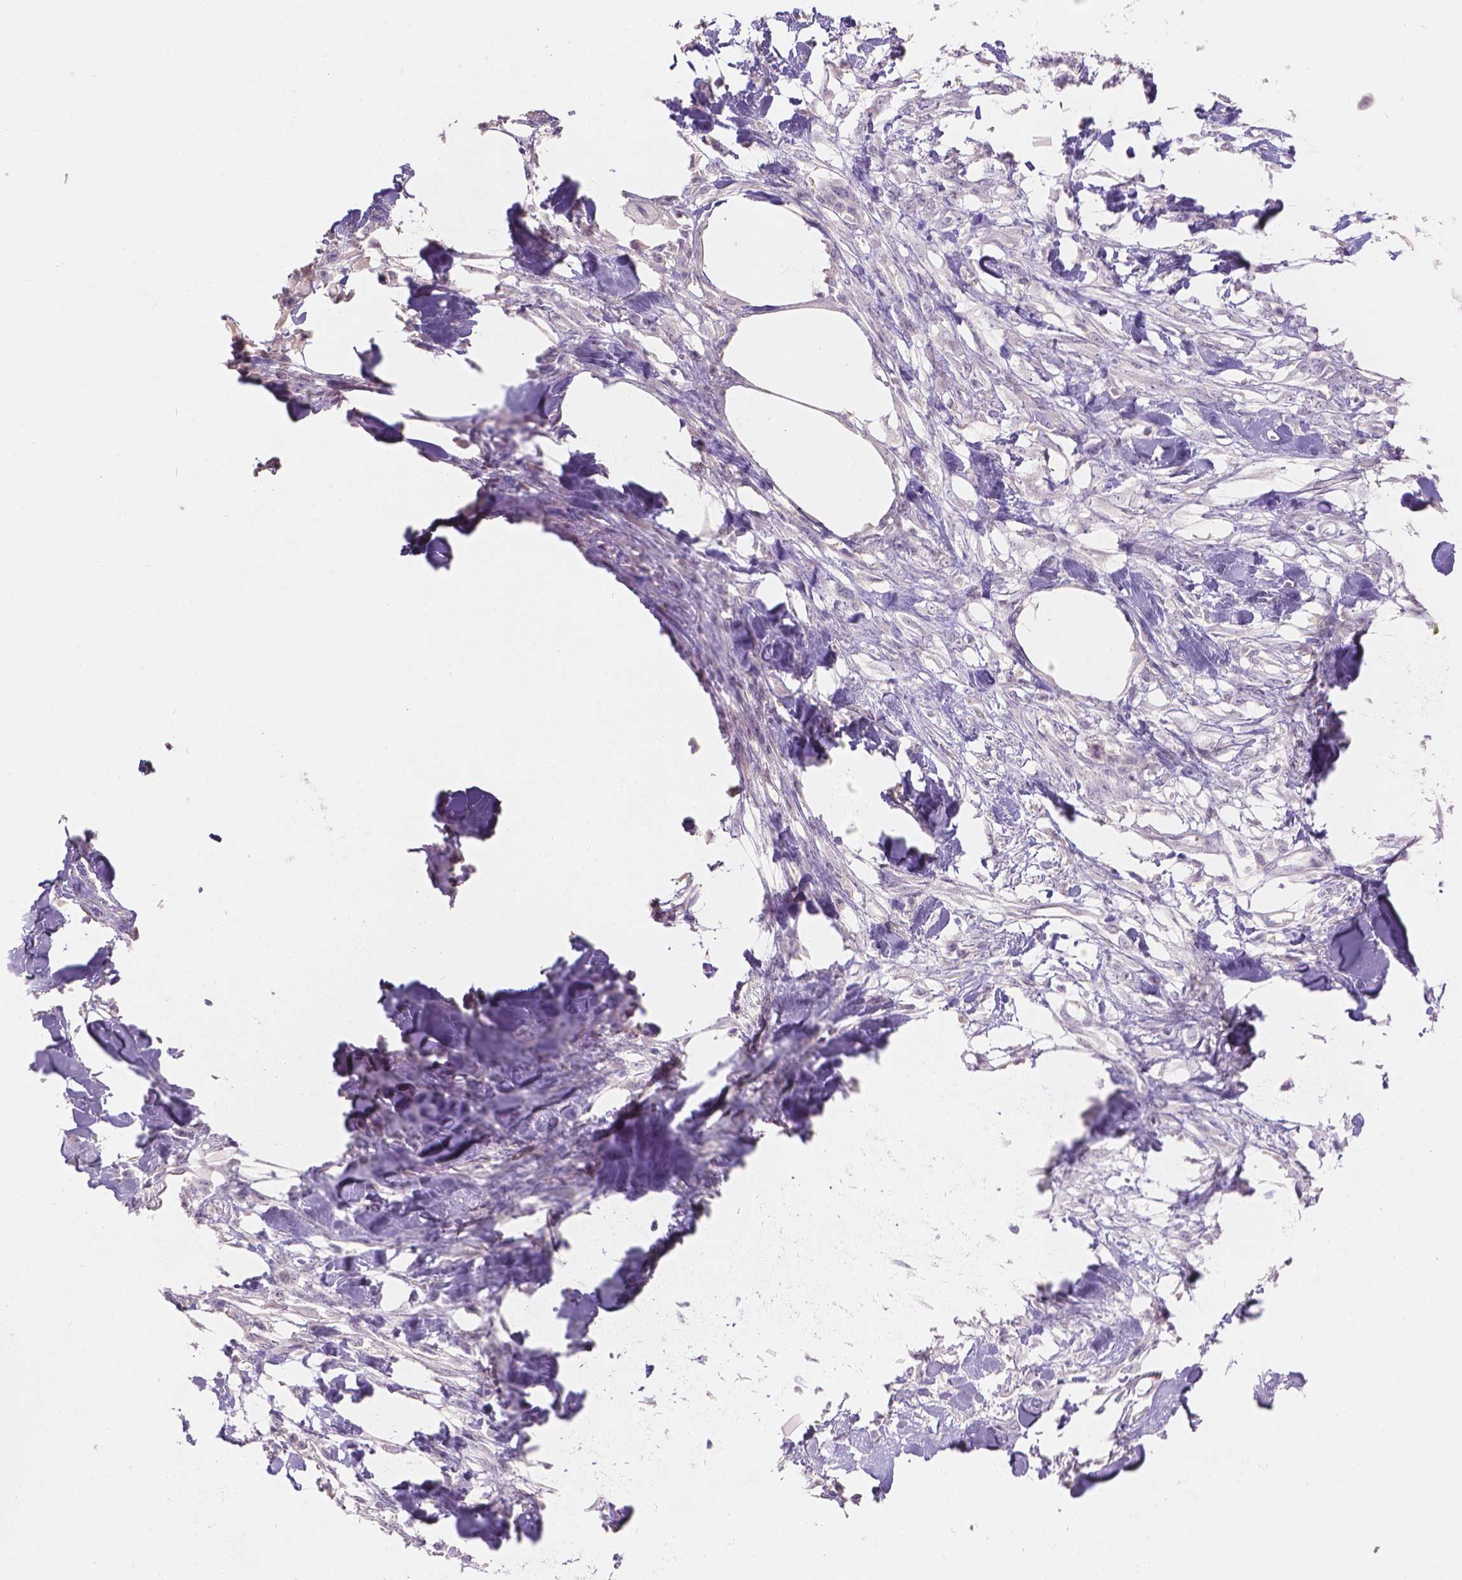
{"staining": {"intensity": "negative", "quantity": "none", "location": "none"}, "tissue": "skin cancer", "cell_type": "Tumor cells", "image_type": "cancer", "snomed": [{"axis": "morphology", "description": "Squamous cell carcinoma, NOS"}, {"axis": "topography", "description": "Skin"}], "caption": "Immunohistochemistry (IHC) of human squamous cell carcinoma (skin) shows no expression in tumor cells. (DAB (3,3'-diaminobenzidine) immunohistochemistry with hematoxylin counter stain).", "gene": "DCAF4L1", "patient": {"sex": "female", "age": 59}}